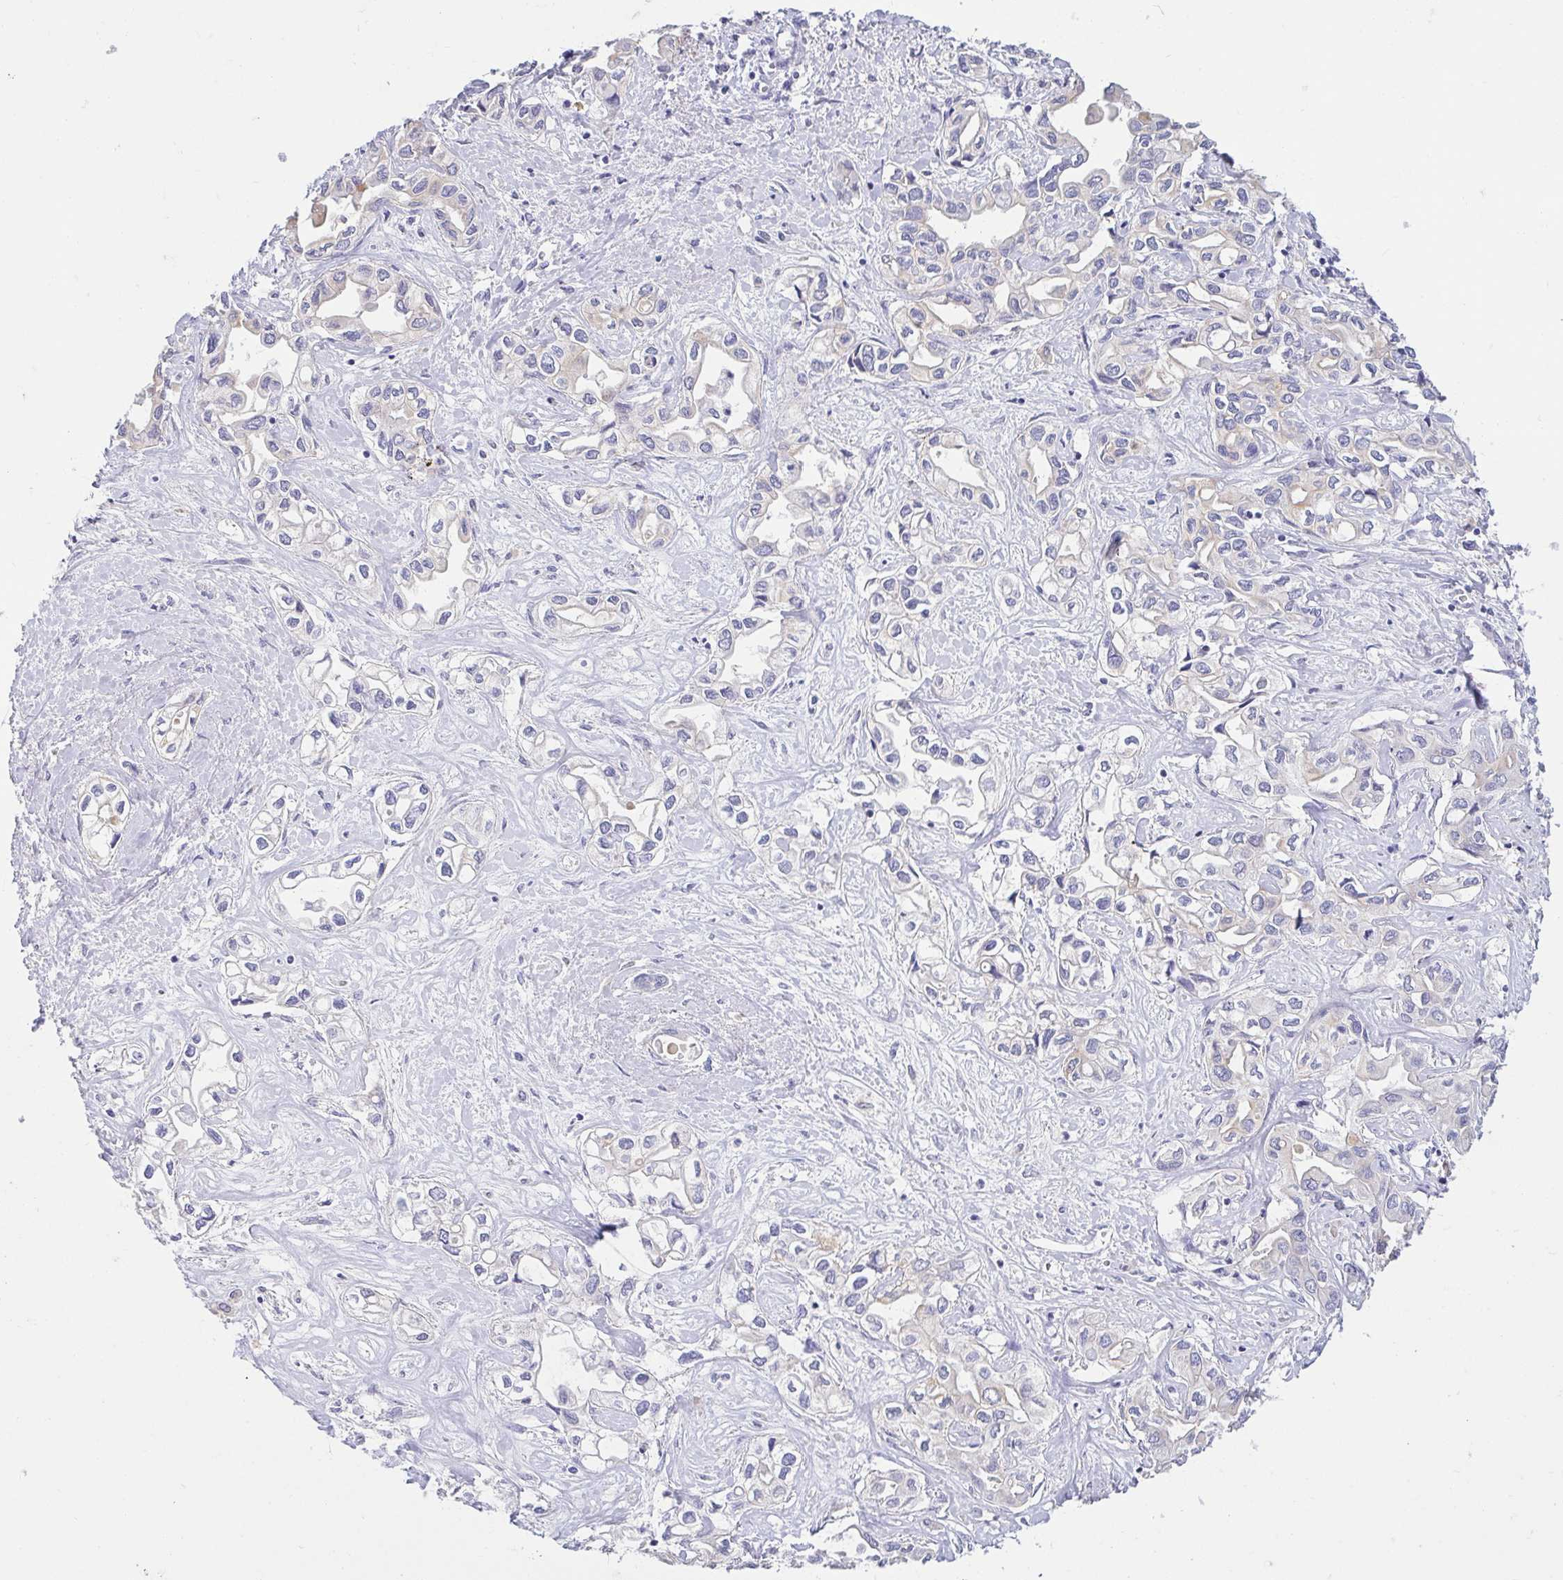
{"staining": {"intensity": "weak", "quantity": "<25%", "location": "cytoplasmic/membranous"}, "tissue": "liver cancer", "cell_type": "Tumor cells", "image_type": "cancer", "snomed": [{"axis": "morphology", "description": "Cholangiocarcinoma"}, {"axis": "topography", "description": "Liver"}], "caption": "The micrograph displays no staining of tumor cells in liver cholangiocarcinoma. (DAB (3,3'-diaminobenzidine) IHC with hematoxylin counter stain).", "gene": "FABP3", "patient": {"sex": "female", "age": 64}}